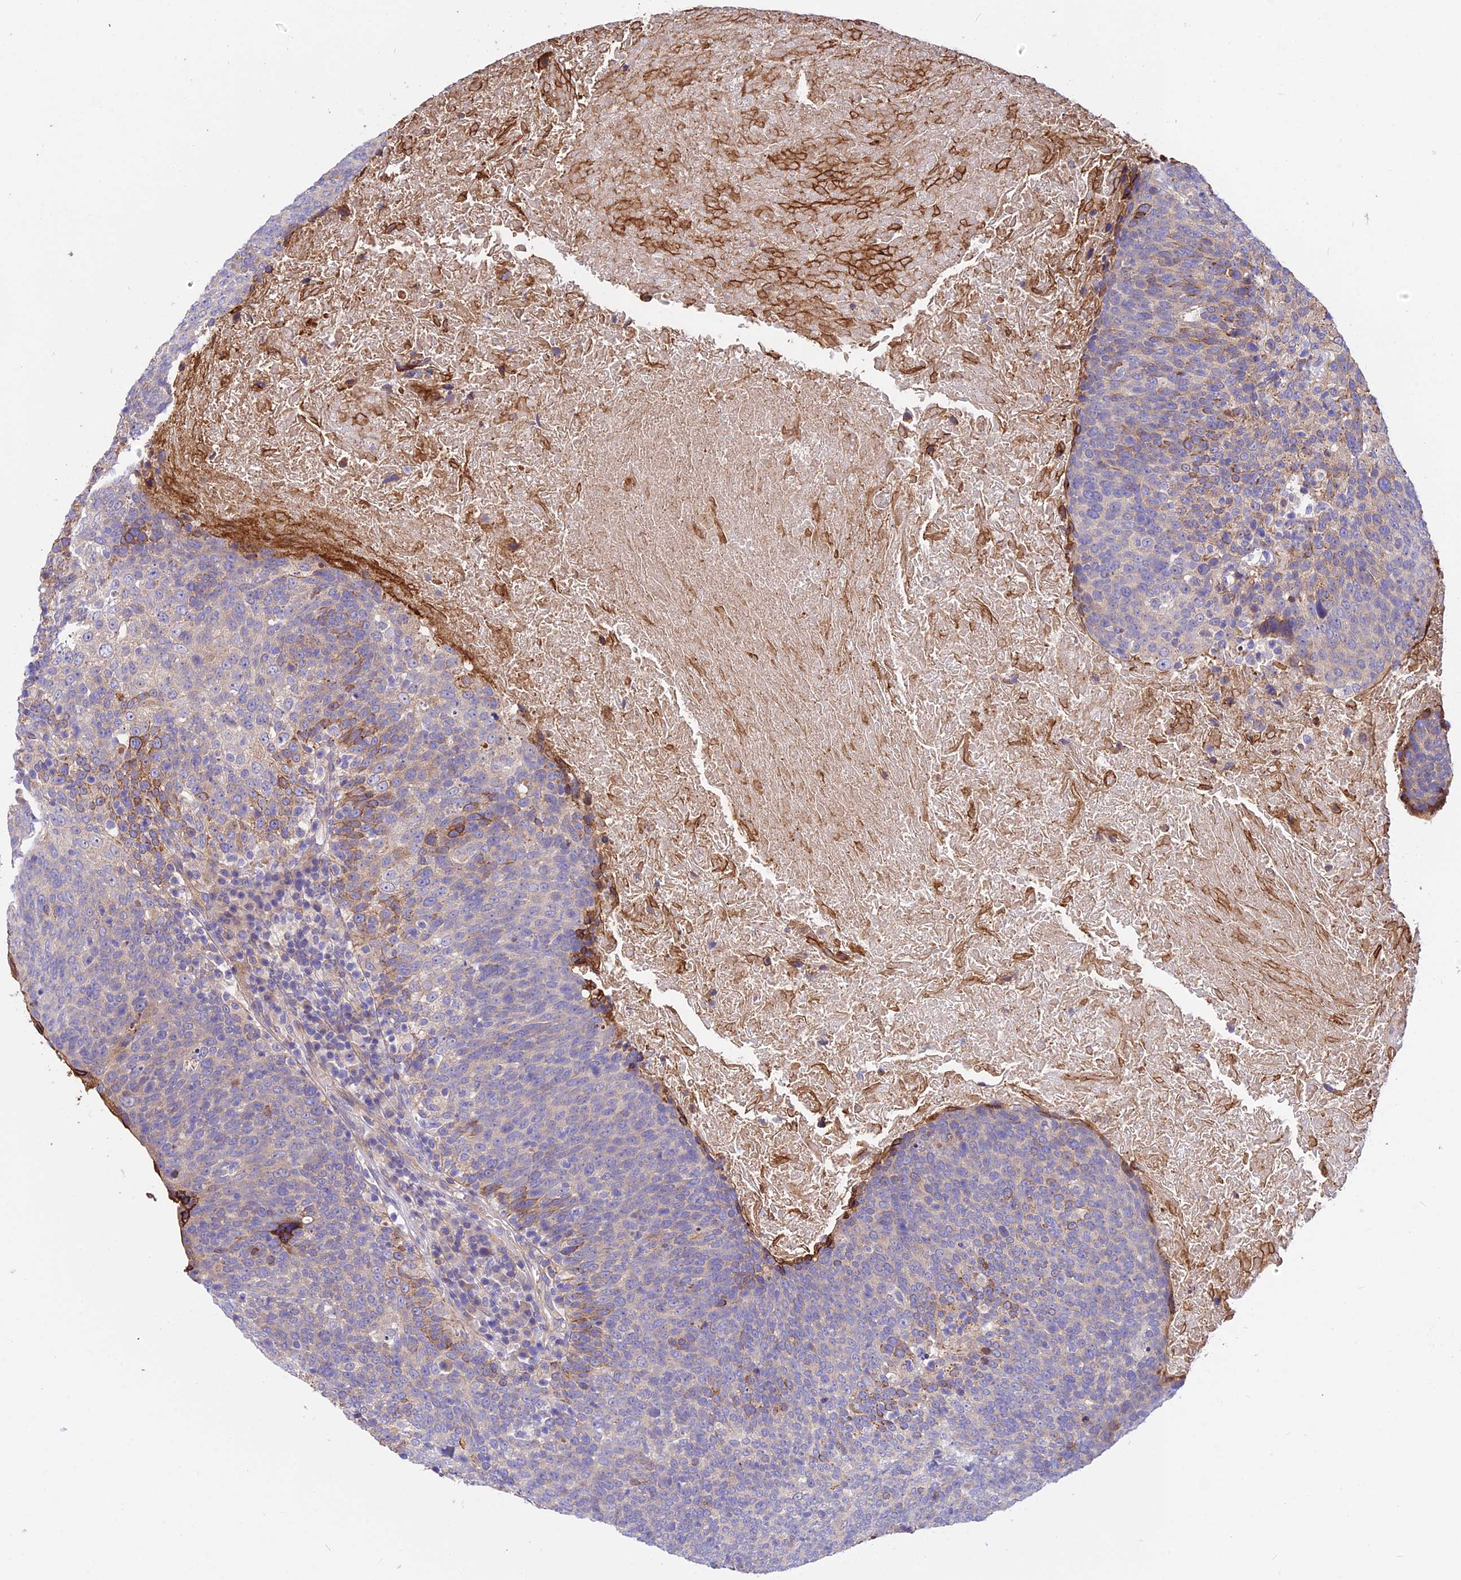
{"staining": {"intensity": "moderate", "quantity": "<25%", "location": "cytoplasmic/membranous"}, "tissue": "head and neck cancer", "cell_type": "Tumor cells", "image_type": "cancer", "snomed": [{"axis": "morphology", "description": "Squamous cell carcinoma, NOS"}, {"axis": "morphology", "description": "Squamous cell carcinoma, metastatic, NOS"}, {"axis": "topography", "description": "Lymph node"}, {"axis": "topography", "description": "Head-Neck"}], "caption": "High-power microscopy captured an IHC photomicrograph of head and neck cancer (metastatic squamous cell carcinoma), revealing moderate cytoplasmic/membranous expression in about <25% of tumor cells. (DAB IHC with brightfield microscopy, high magnification).", "gene": "TRIM43B", "patient": {"sex": "male", "age": 62}}